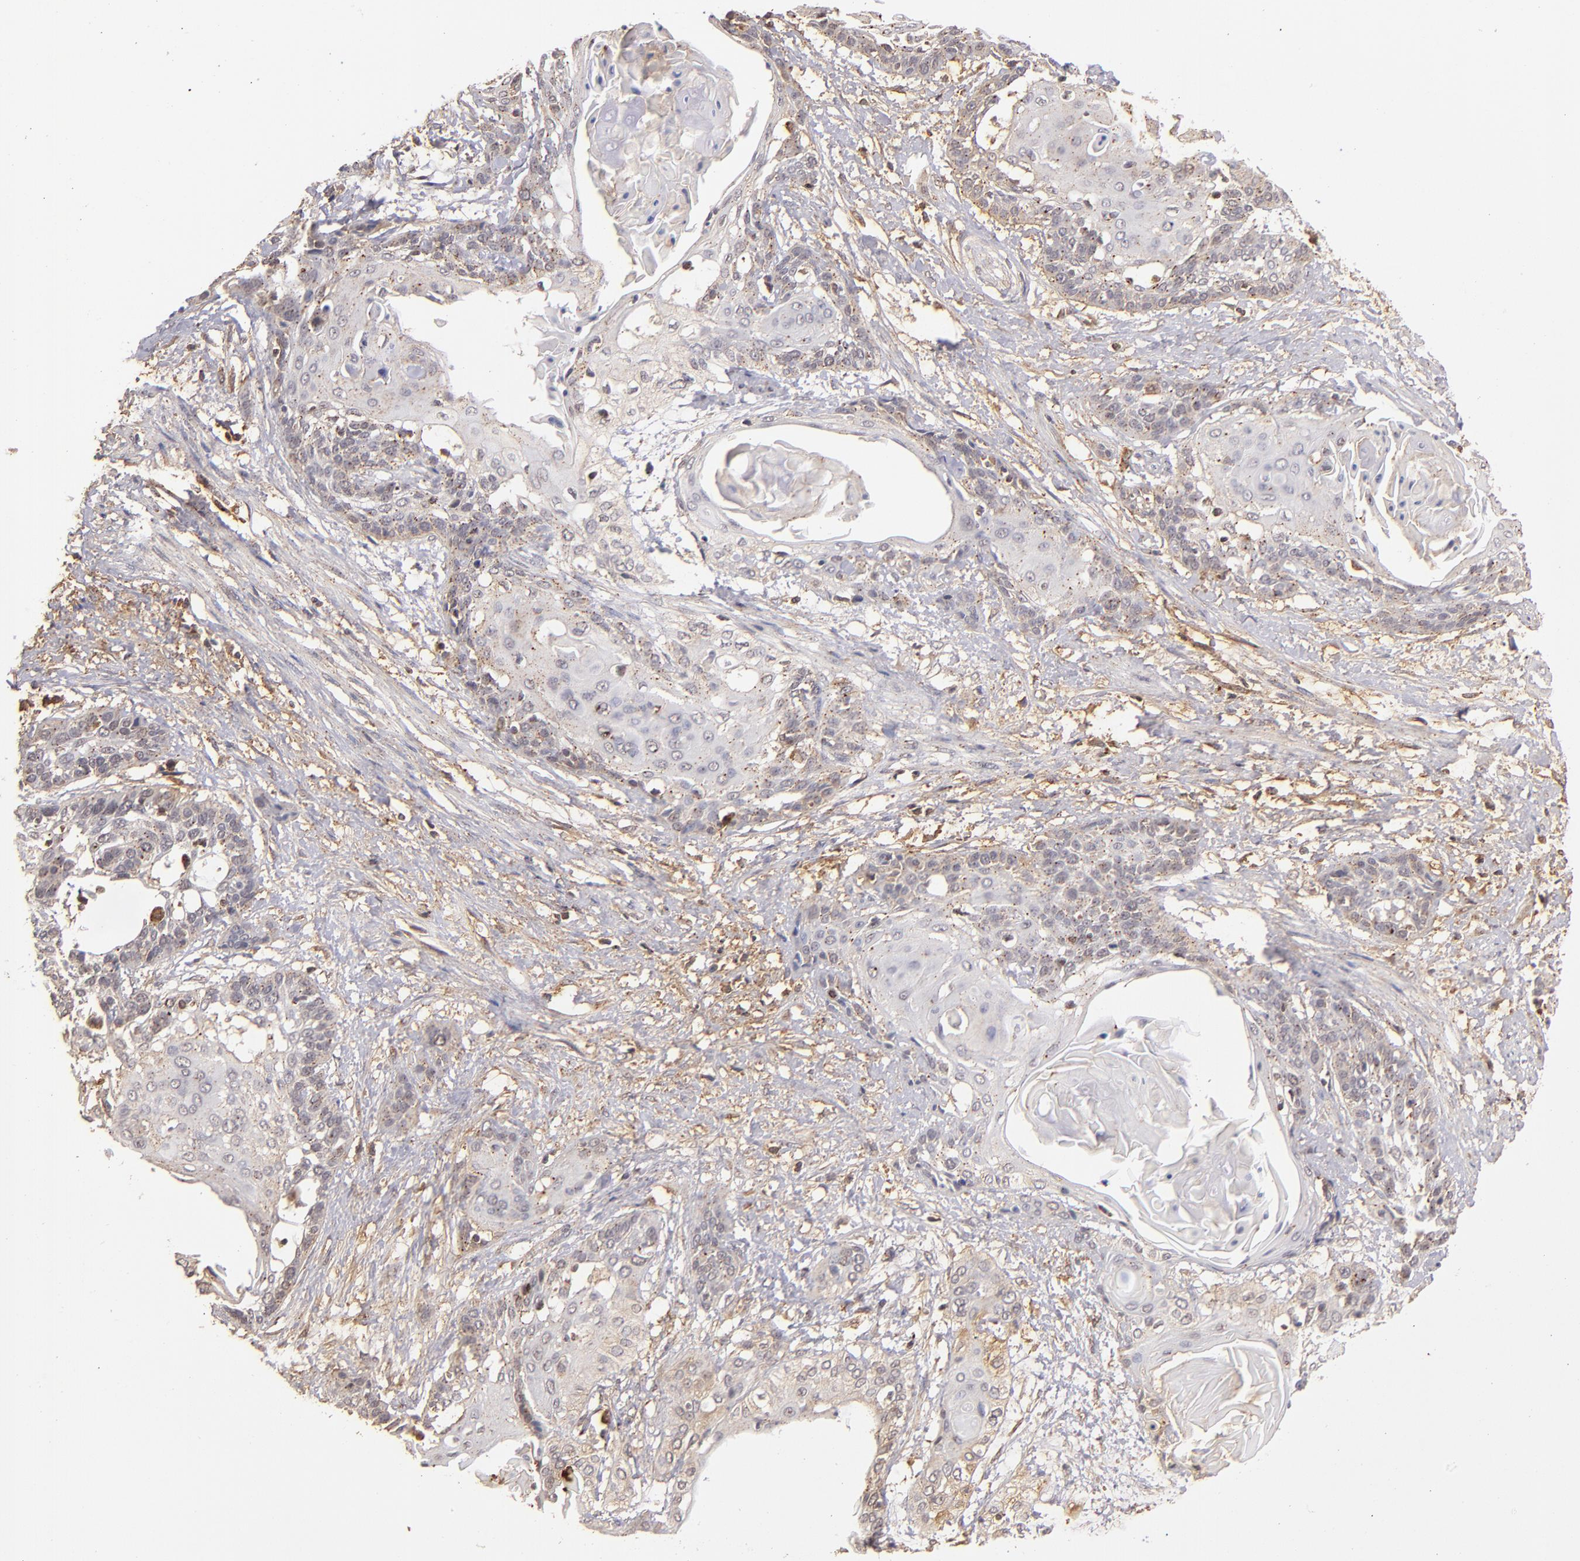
{"staining": {"intensity": "weak", "quantity": "25%-75%", "location": "cytoplasmic/membranous"}, "tissue": "cervical cancer", "cell_type": "Tumor cells", "image_type": "cancer", "snomed": [{"axis": "morphology", "description": "Squamous cell carcinoma, NOS"}, {"axis": "topography", "description": "Cervix"}], "caption": "Human cervical squamous cell carcinoma stained for a protein (brown) reveals weak cytoplasmic/membranous positive expression in approximately 25%-75% of tumor cells.", "gene": "ZFYVE1", "patient": {"sex": "female", "age": 57}}